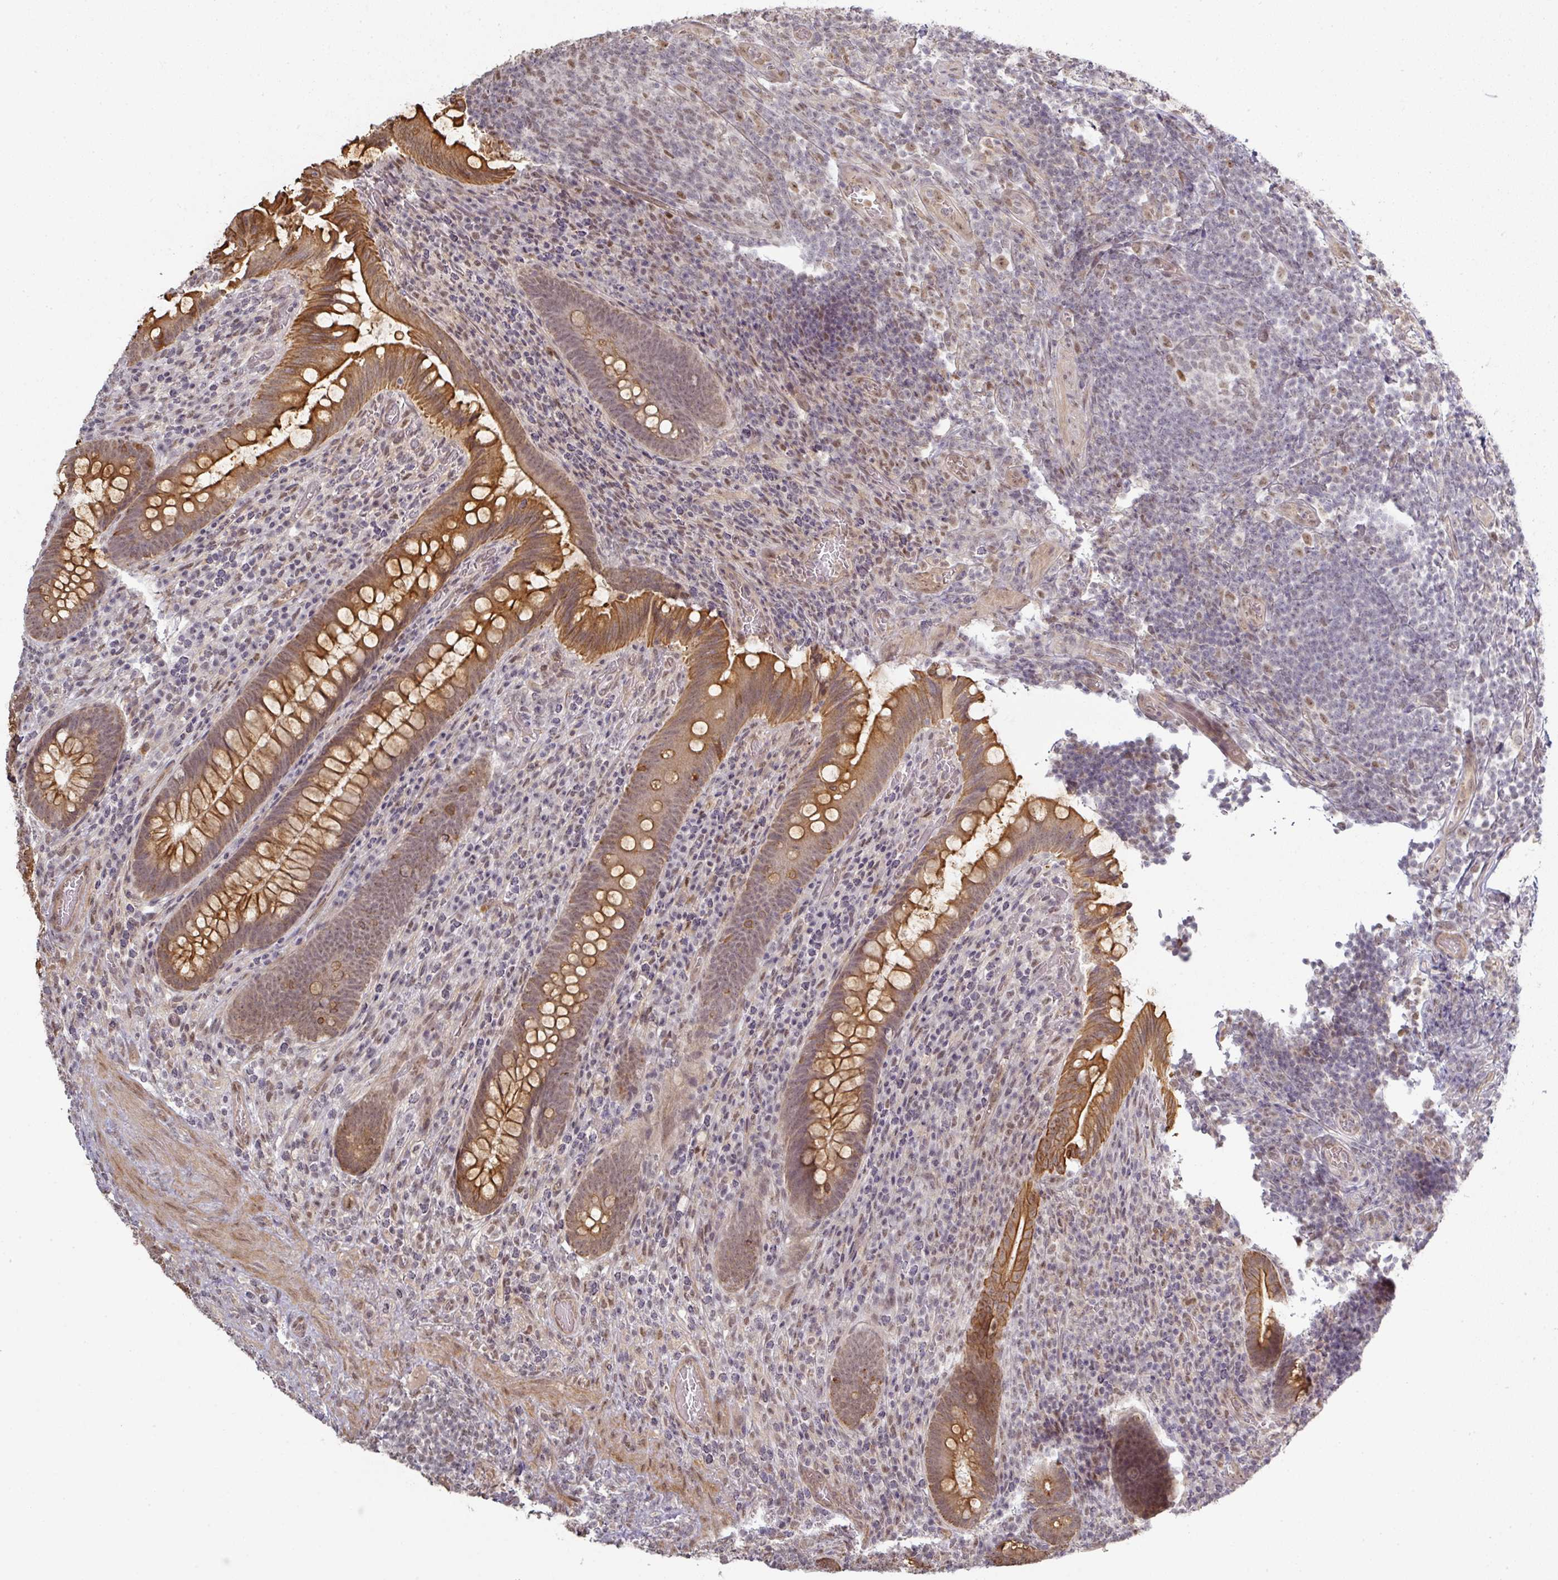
{"staining": {"intensity": "moderate", "quantity": "25%-75%", "location": "cytoplasmic/membranous"}, "tissue": "appendix", "cell_type": "Glandular cells", "image_type": "normal", "snomed": [{"axis": "morphology", "description": "Normal tissue, NOS"}, {"axis": "topography", "description": "Appendix"}], "caption": "Immunohistochemistry (DAB) staining of benign human appendix shows moderate cytoplasmic/membranous protein positivity in approximately 25%-75% of glandular cells.", "gene": "GTF2H3", "patient": {"sex": "female", "age": 43}}